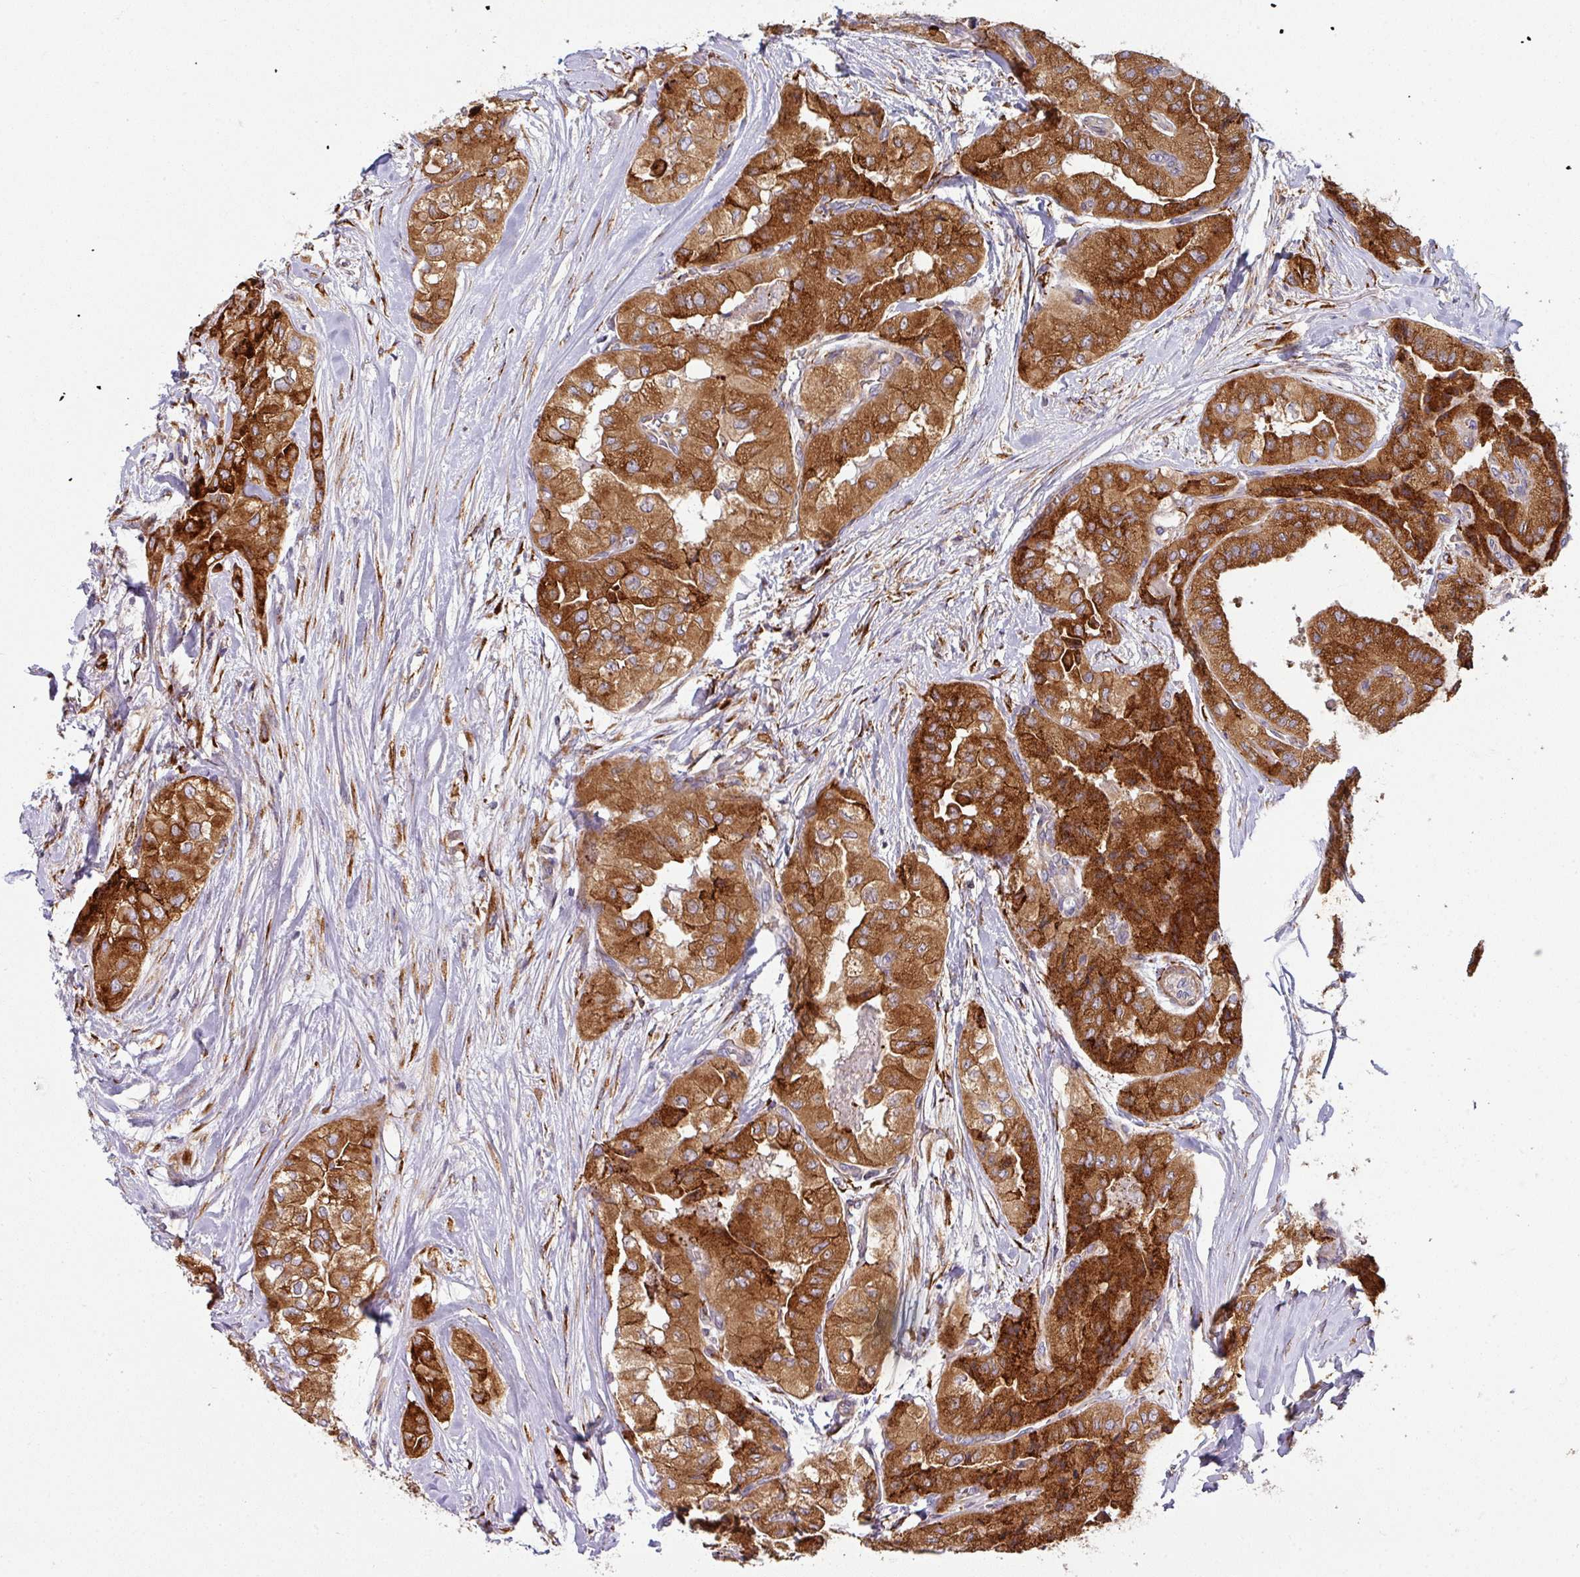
{"staining": {"intensity": "strong", "quantity": ">75%", "location": "cytoplasmic/membranous"}, "tissue": "thyroid cancer", "cell_type": "Tumor cells", "image_type": "cancer", "snomed": [{"axis": "morphology", "description": "Papillary adenocarcinoma, NOS"}, {"axis": "topography", "description": "Thyroid gland"}], "caption": "Protein expression analysis of human thyroid cancer (papillary adenocarcinoma) reveals strong cytoplasmic/membranous expression in approximately >75% of tumor cells.", "gene": "ZNF268", "patient": {"sex": "female", "age": 59}}